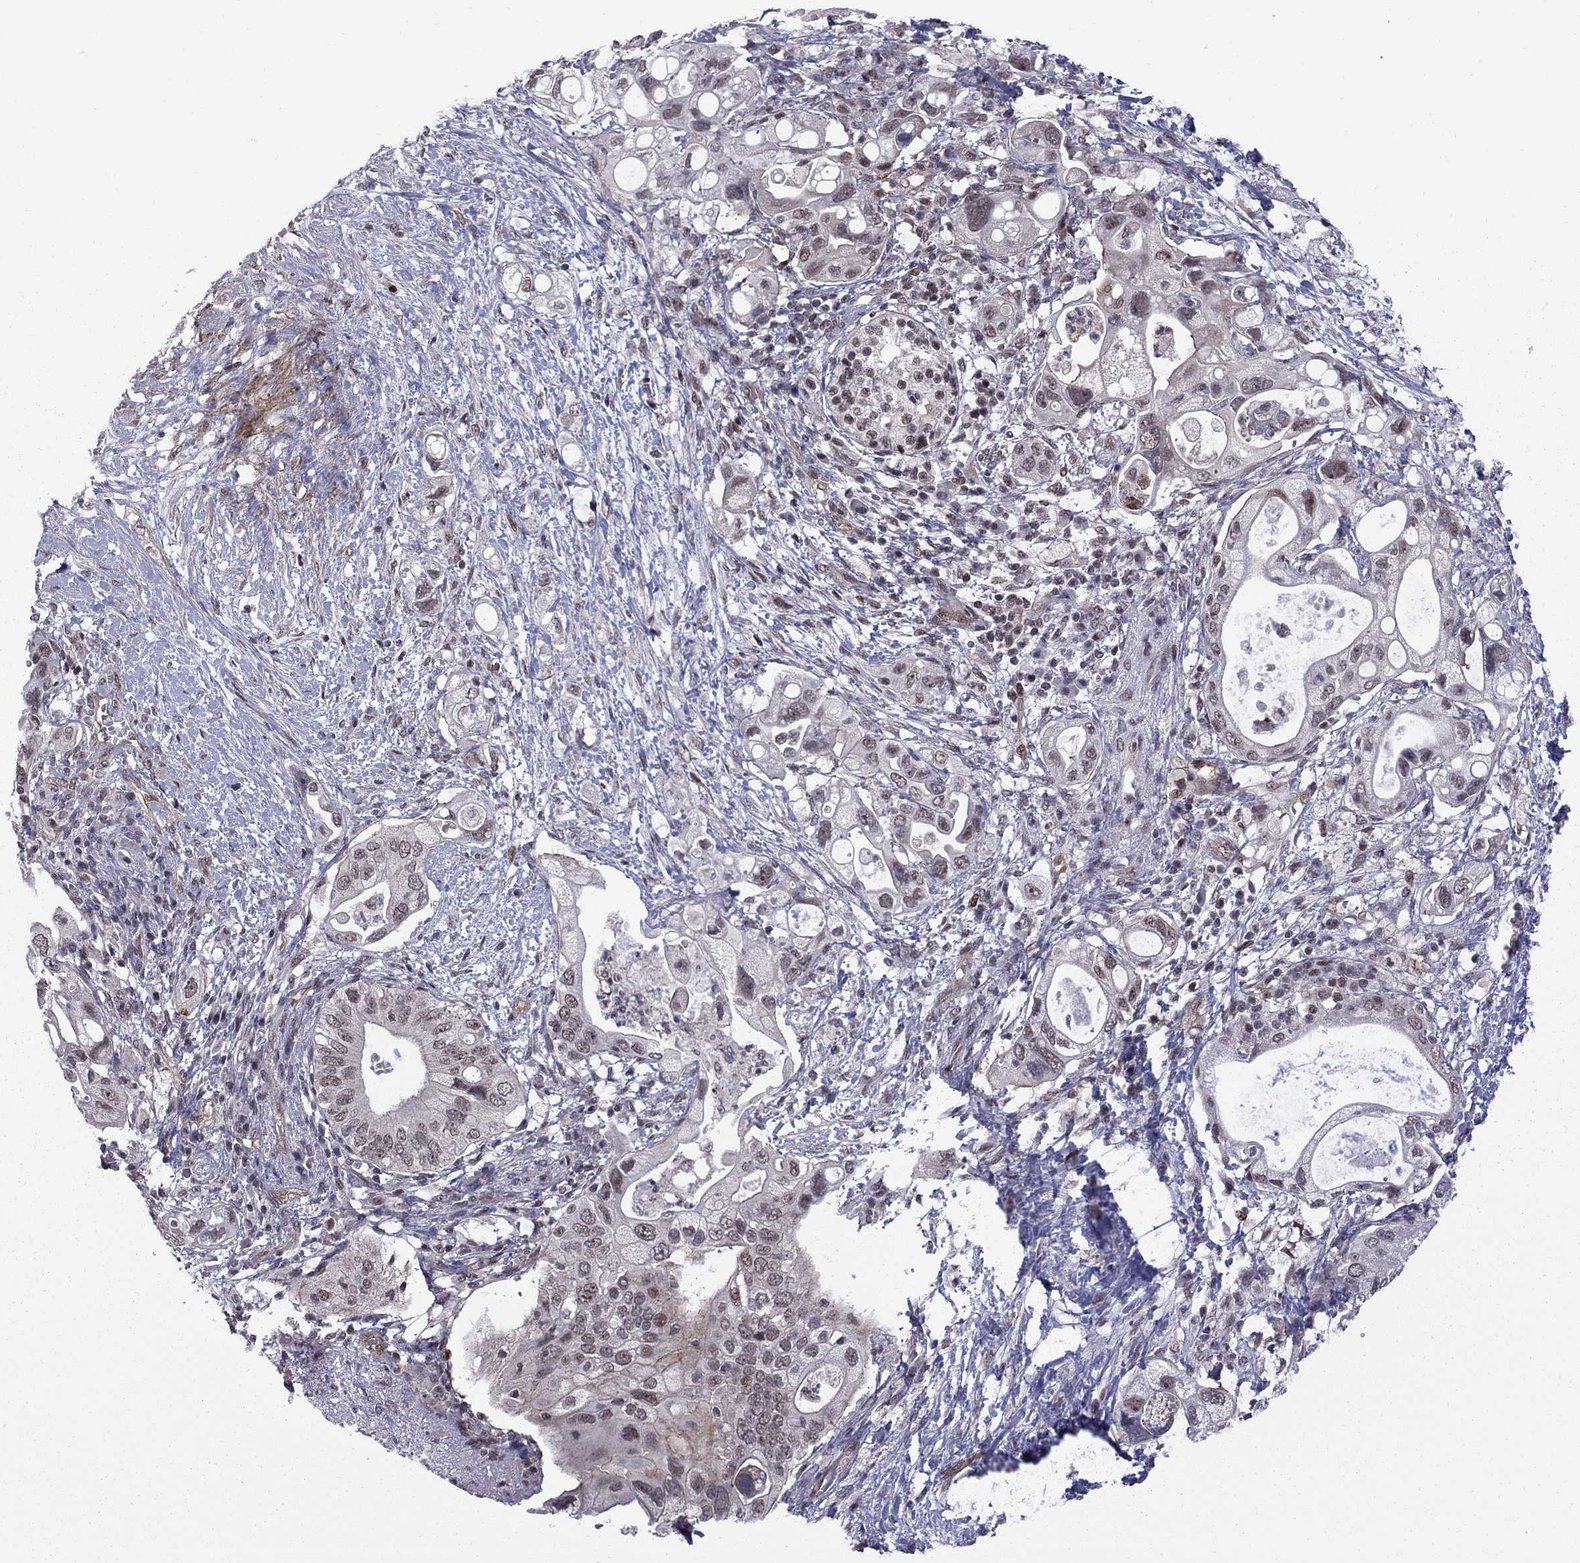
{"staining": {"intensity": "moderate", "quantity": "<25%", "location": "nuclear"}, "tissue": "pancreatic cancer", "cell_type": "Tumor cells", "image_type": "cancer", "snomed": [{"axis": "morphology", "description": "Adenocarcinoma, NOS"}, {"axis": "topography", "description": "Pancreas"}], "caption": "High-magnification brightfield microscopy of adenocarcinoma (pancreatic) stained with DAB (3,3'-diaminobenzidine) (brown) and counterstained with hematoxylin (blue). tumor cells exhibit moderate nuclear expression is appreciated in approximately<25% of cells. The staining was performed using DAB, with brown indicating positive protein expression. Nuclei are stained blue with hematoxylin.", "gene": "BRF1", "patient": {"sex": "female", "age": 72}}